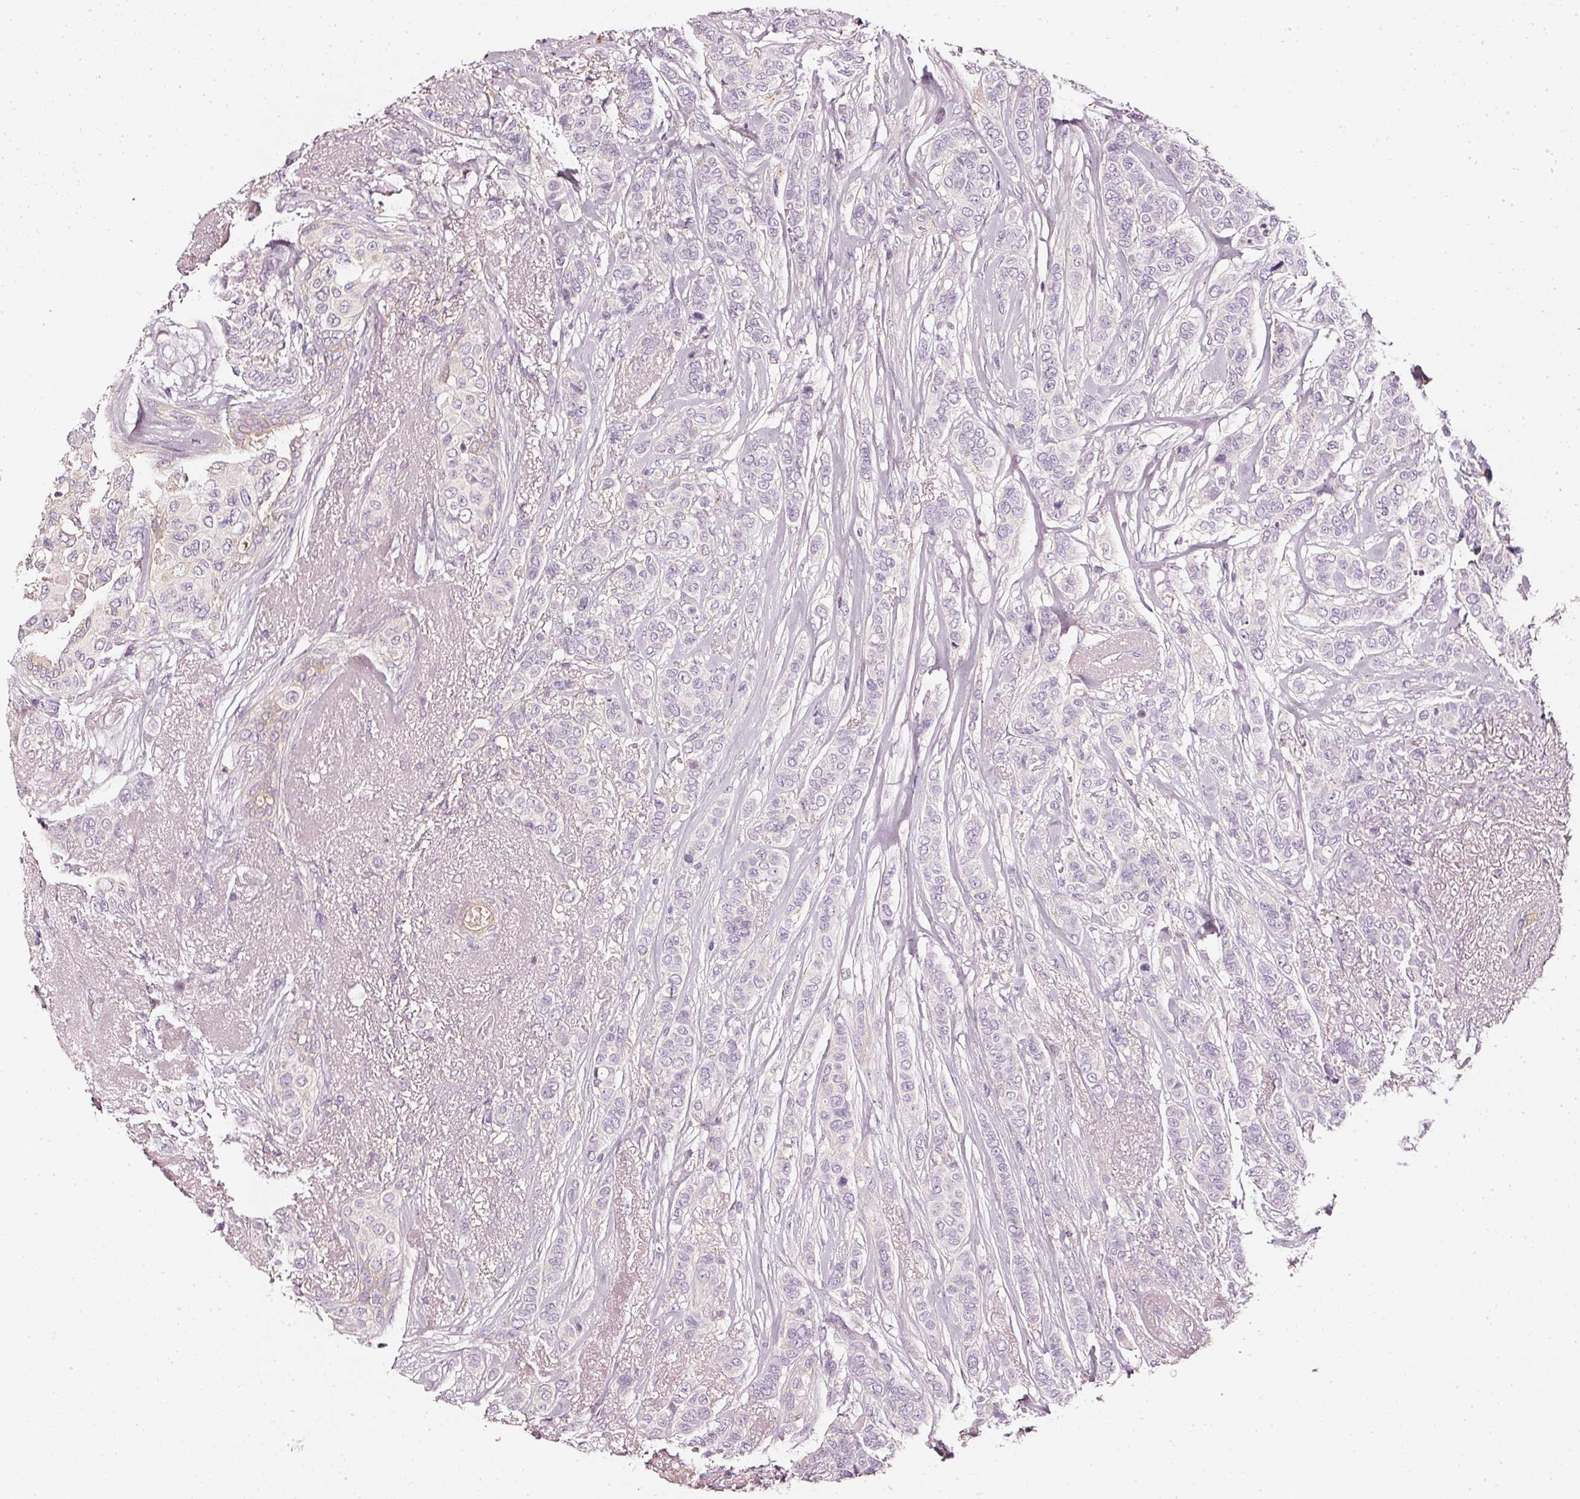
{"staining": {"intensity": "negative", "quantity": "none", "location": "none"}, "tissue": "breast cancer", "cell_type": "Tumor cells", "image_type": "cancer", "snomed": [{"axis": "morphology", "description": "Lobular carcinoma"}, {"axis": "topography", "description": "Breast"}], "caption": "An IHC image of lobular carcinoma (breast) is shown. There is no staining in tumor cells of lobular carcinoma (breast).", "gene": "CNP", "patient": {"sex": "female", "age": 51}}